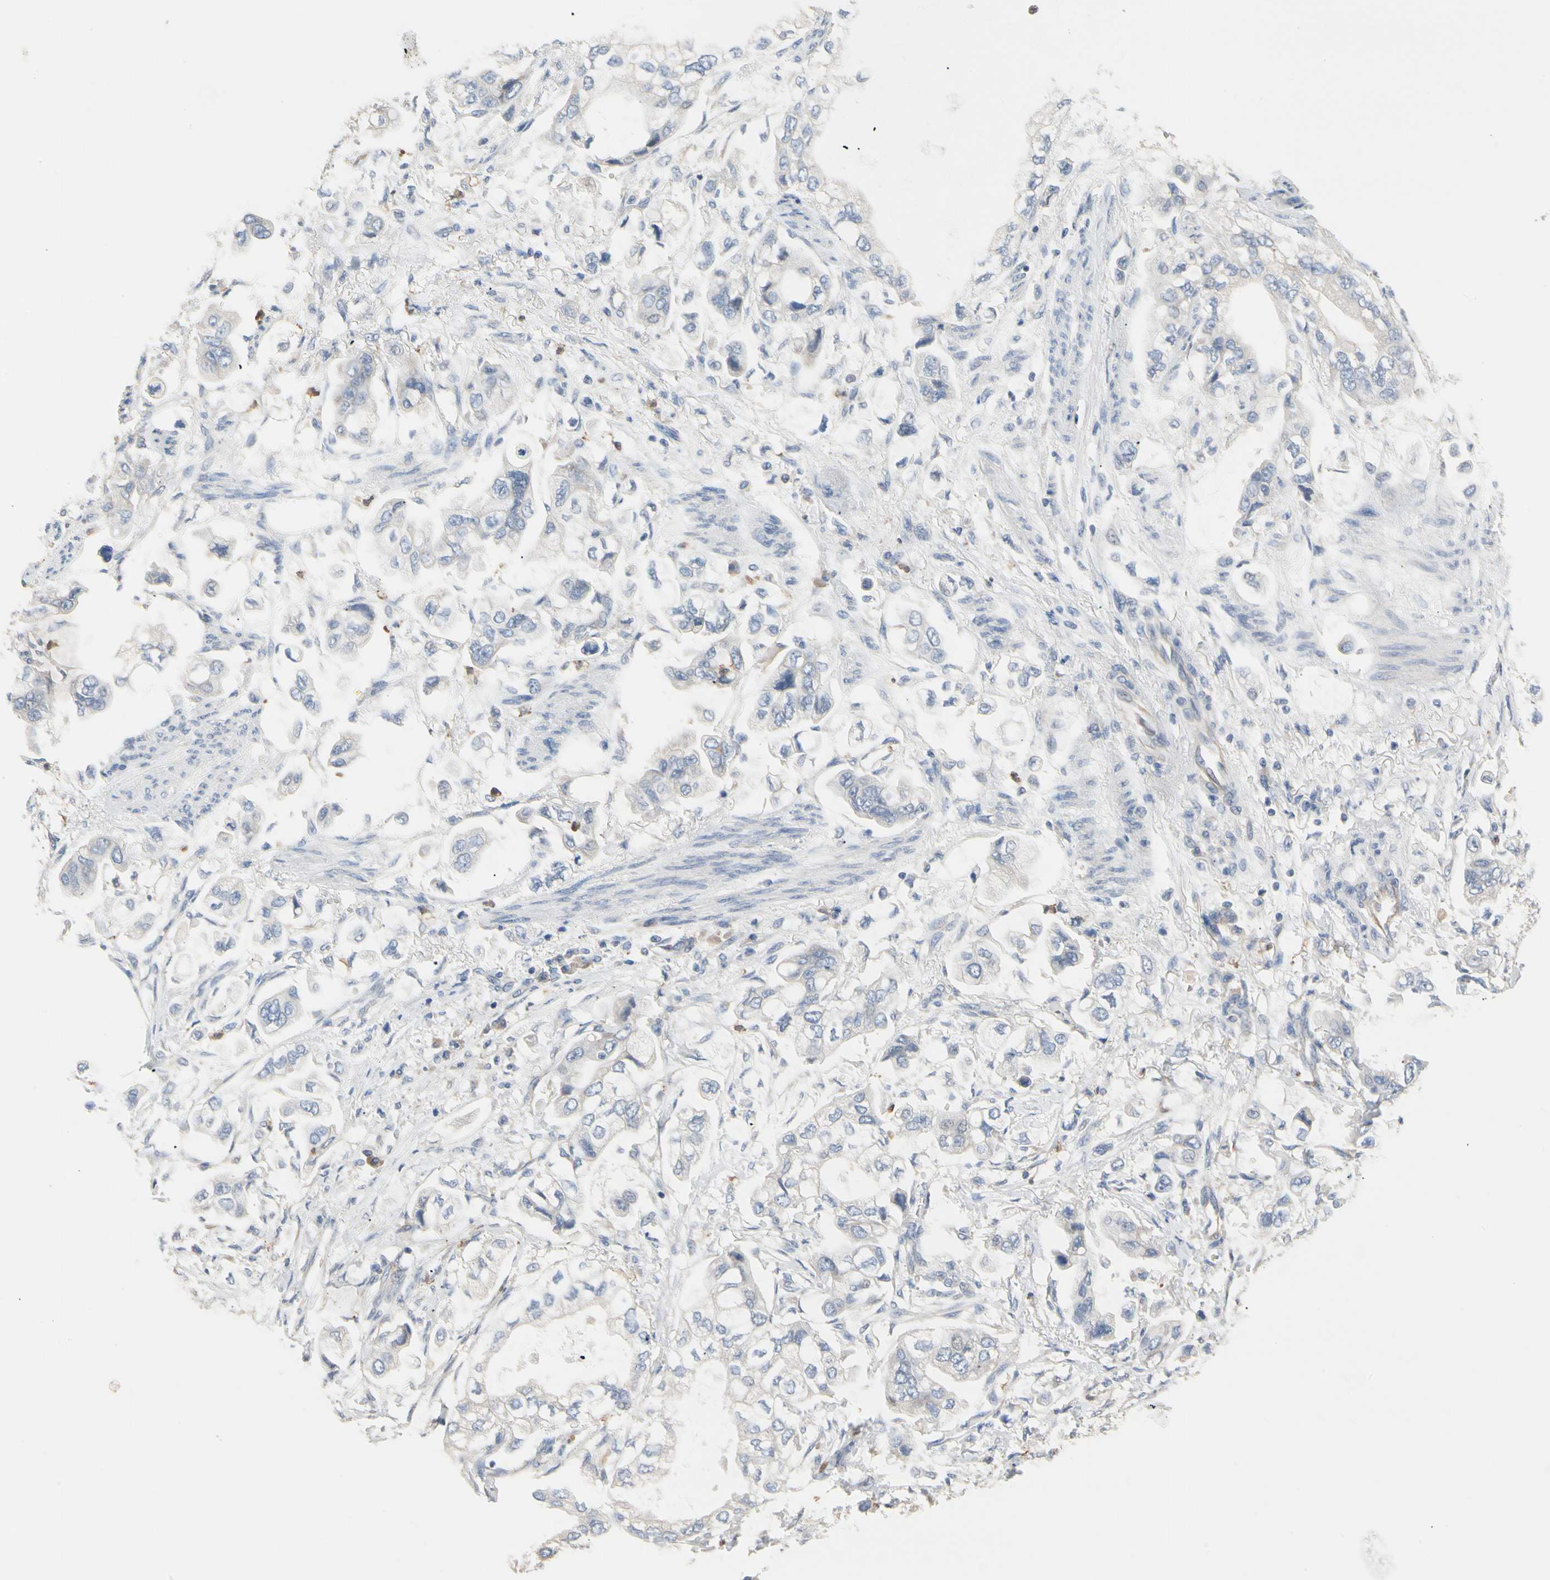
{"staining": {"intensity": "negative", "quantity": "none", "location": "none"}, "tissue": "stomach cancer", "cell_type": "Tumor cells", "image_type": "cancer", "snomed": [{"axis": "morphology", "description": "Adenocarcinoma, NOS"}, {"axis": "topography", "description": "Stomach"}], "caption": "High power microscopy micrograph of an IHC image of stomach cancer (adenocarcinoma), revealing no significant positivity in tumor cells.", "gene": "BBOX1", "patient": {"sex": "male", "age": 62}}